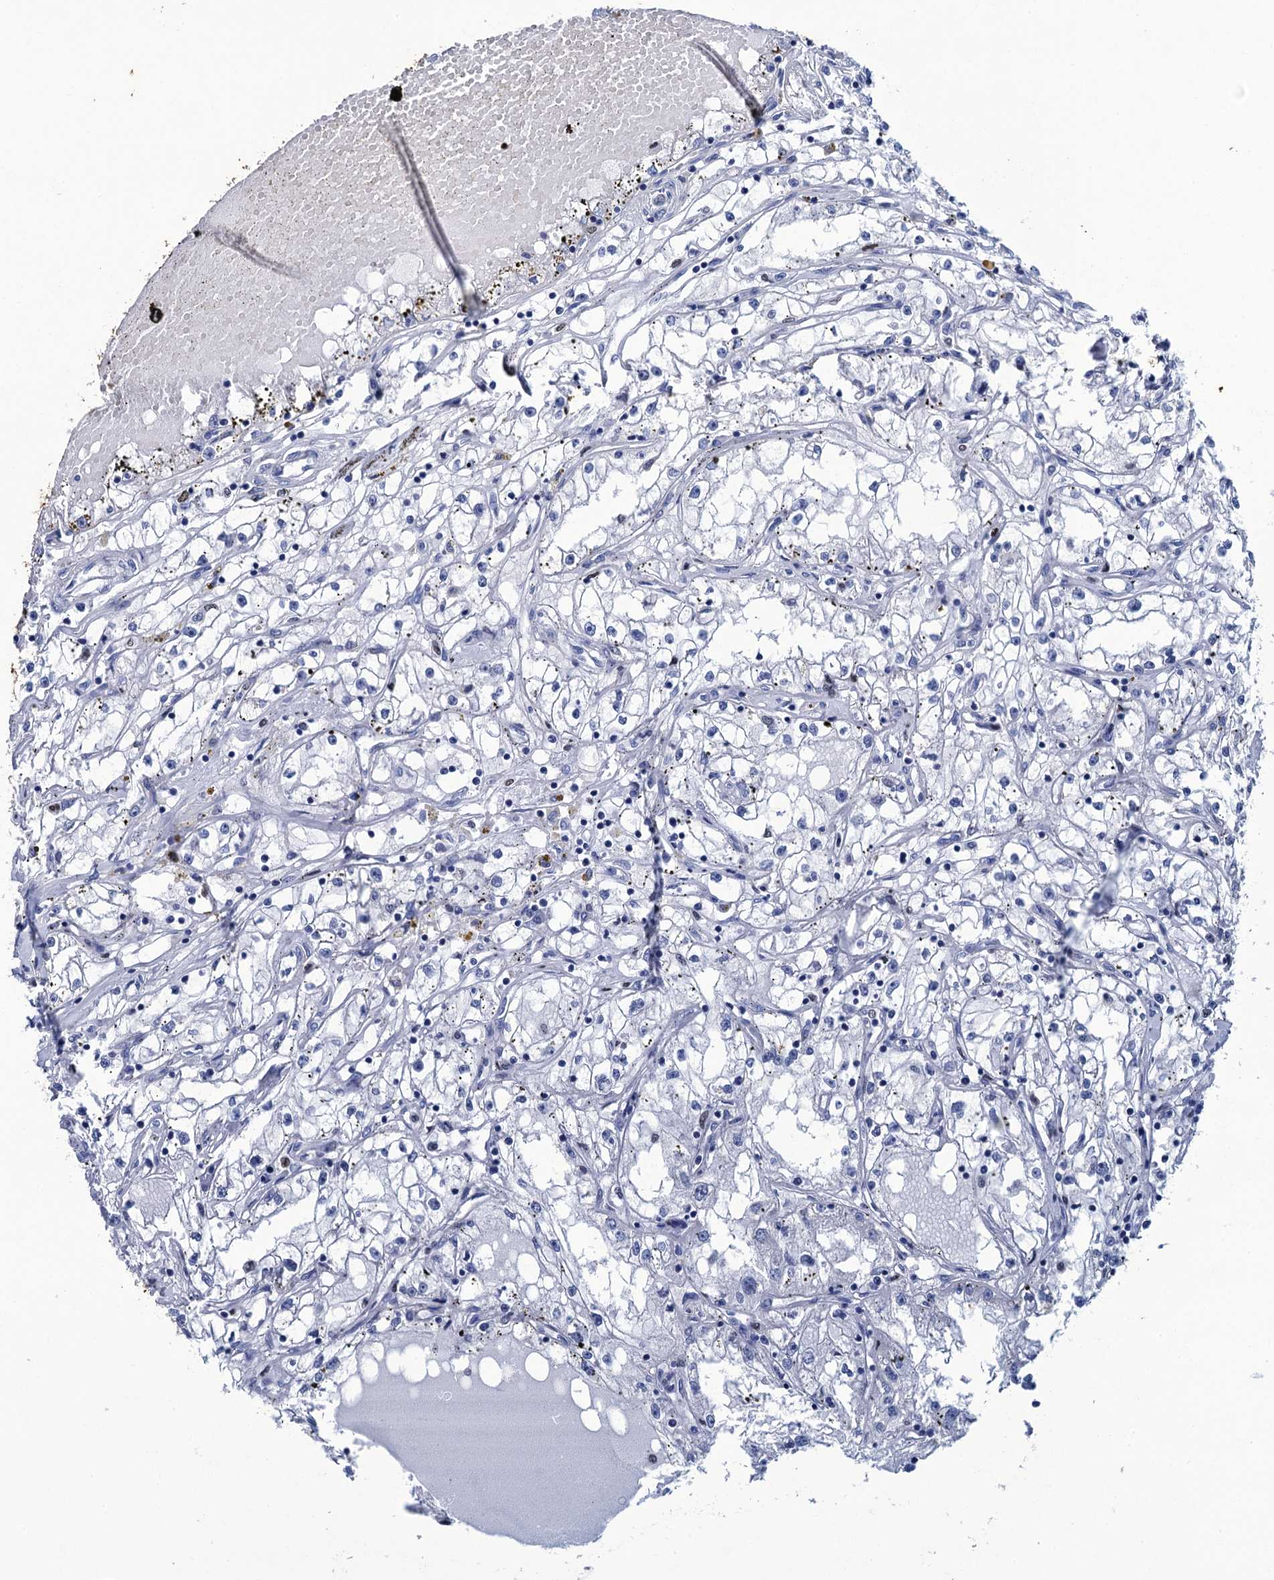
{"staining": {"intensity": "negative", "quantity": "none", "location": "none"}, "tissue": "renal cancer", "cell_type": "Tumor cells", "image_type": "cancer", "snomed": [{"axis": "morphology", "description": "Adenocarcinoma, NOS"}, {"axis": "topography", "description": "Kidney"}], "caption": "High magnification brightfield microscopy of renal cancer stained with DAB (brown) and counterstained with hematoxylin (blue): tumor cells show no significant staining. (DAB immunohistochemistry (IHC) with hematoxylin counter stain).", "gene": "RHCG", "patient": {"sex": "male", "age": 56}}